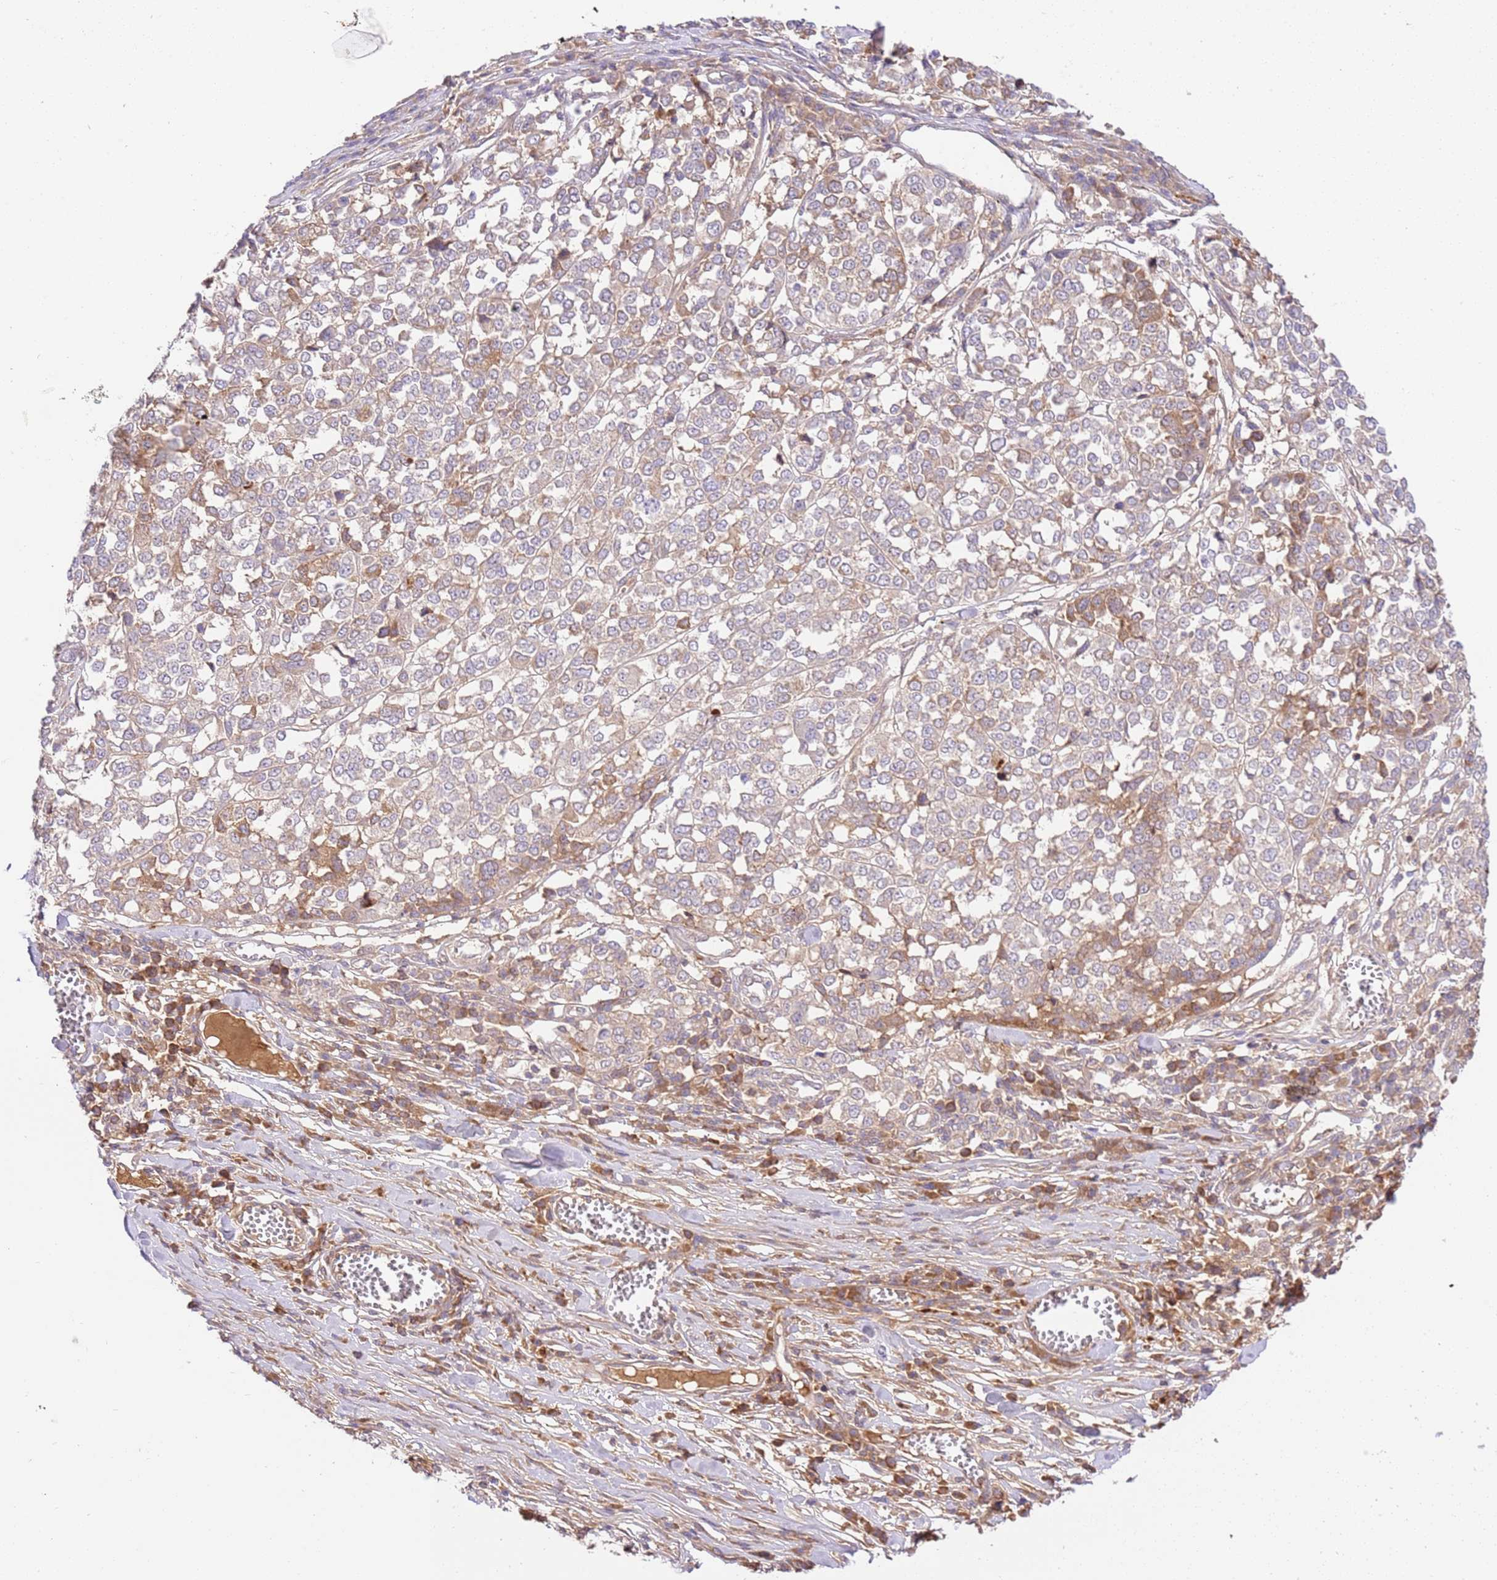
{"staining": {"intensity": "moderate", "quantity": "<25%", "location": "cytoplasmic/membranous"}, "tissue": "melanoma", "cell_type": "Tumor cells", "image_type": "cancer", "snomed": [{"axis": "morphology", "description": "Malignant melanoma, Metastatic site"}, {"axis": "topography", "description": "Lymph node"}], "caption": "Human malignant melanoma (metastatic site) stained with a brown dye reveals moderate cytoplasmic/membranous positive staining in approximately <25% of tumor cells.", "gene": "C8G", "patient": {"sex": "male", "age": 44}}